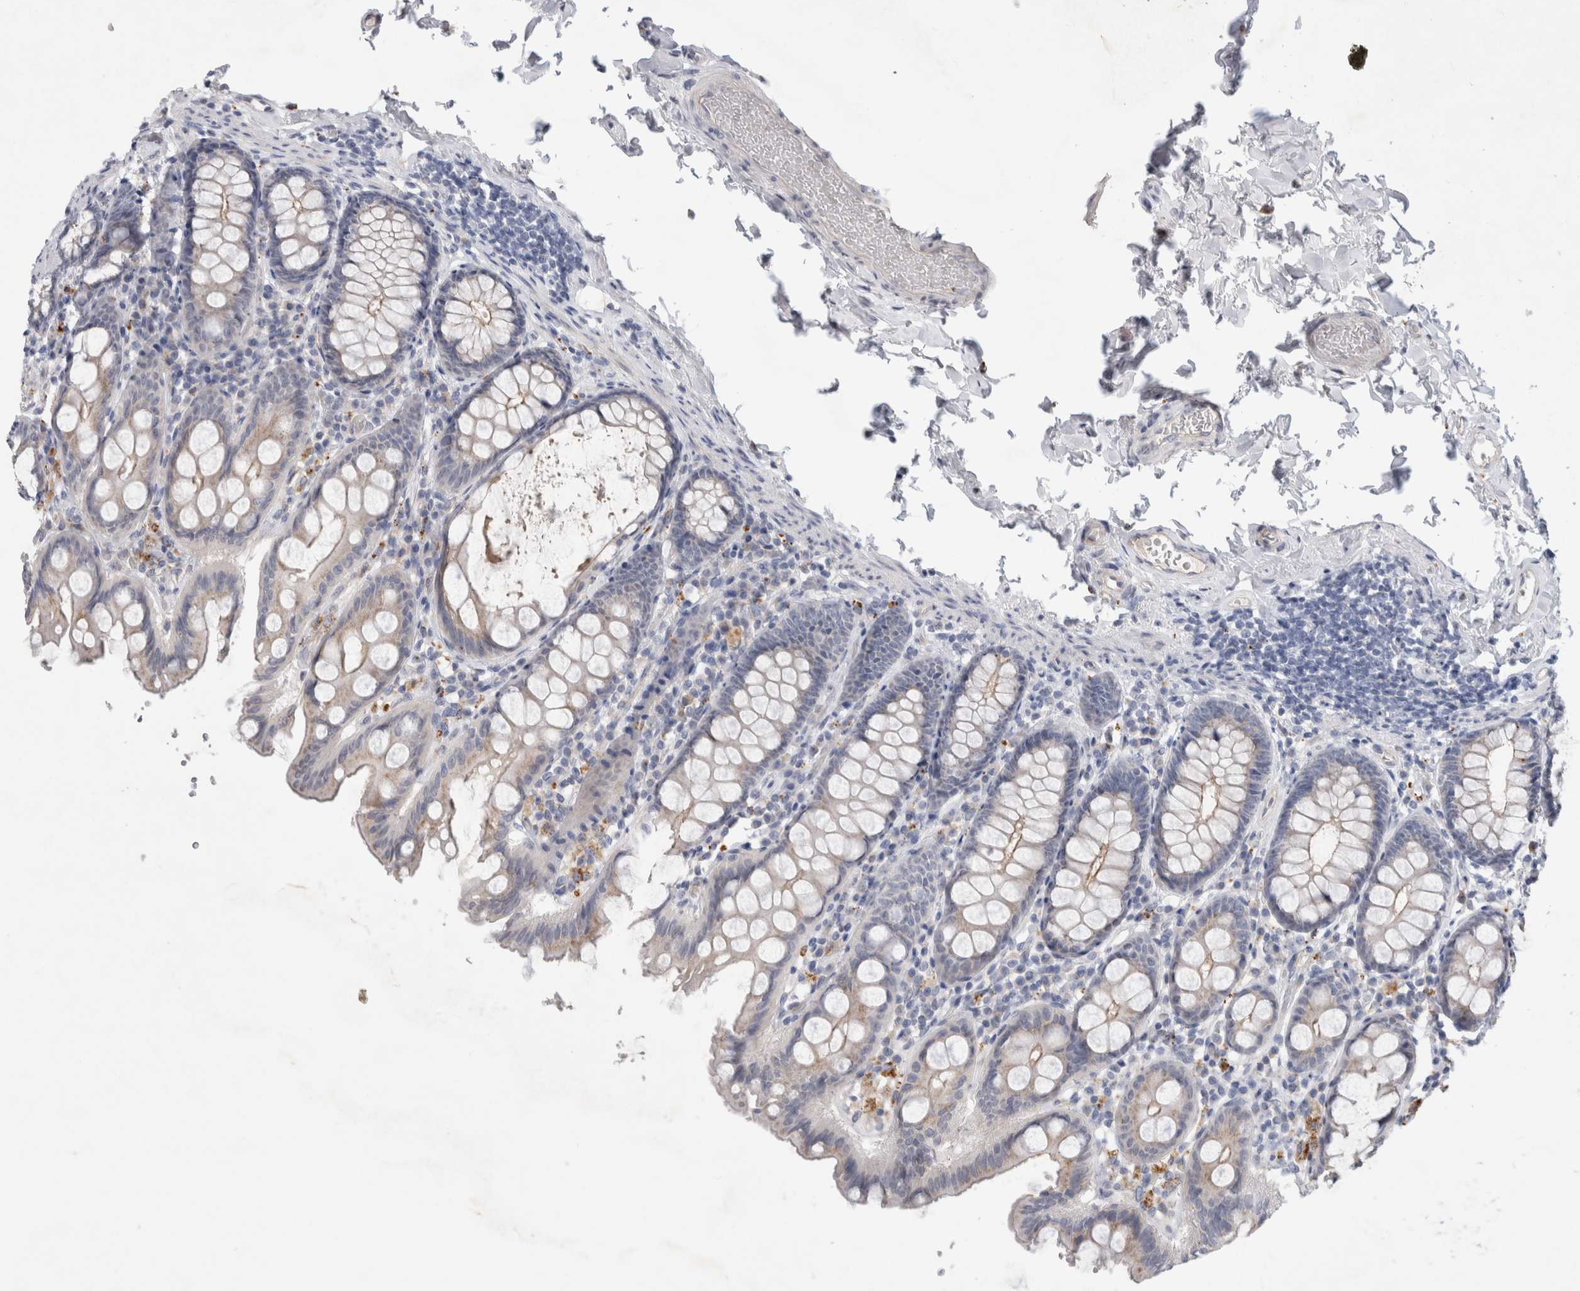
{"staining": {"intensity": "weak", "quantity": "25%-75%", "location": "cytoplasmic/membranous"}, "tissue": "colon", "cell_type": "Endothelial cells", "image_type": "normal", "snomed": [{"axis": "morphology", "description": "Normal tissue, NOS"}, {"axis": "topography", "description": "Colon"}, {"axis": "topography", "description": "Peripheral nerve tissue"}], "caption": "A low amount of weak cytoplasmic/membranous positivity is appreciated in about 25%-75% of endothelial cells in benign colon.", "gene": "GAA", "patient": {"sex": "female", "age": 61}}